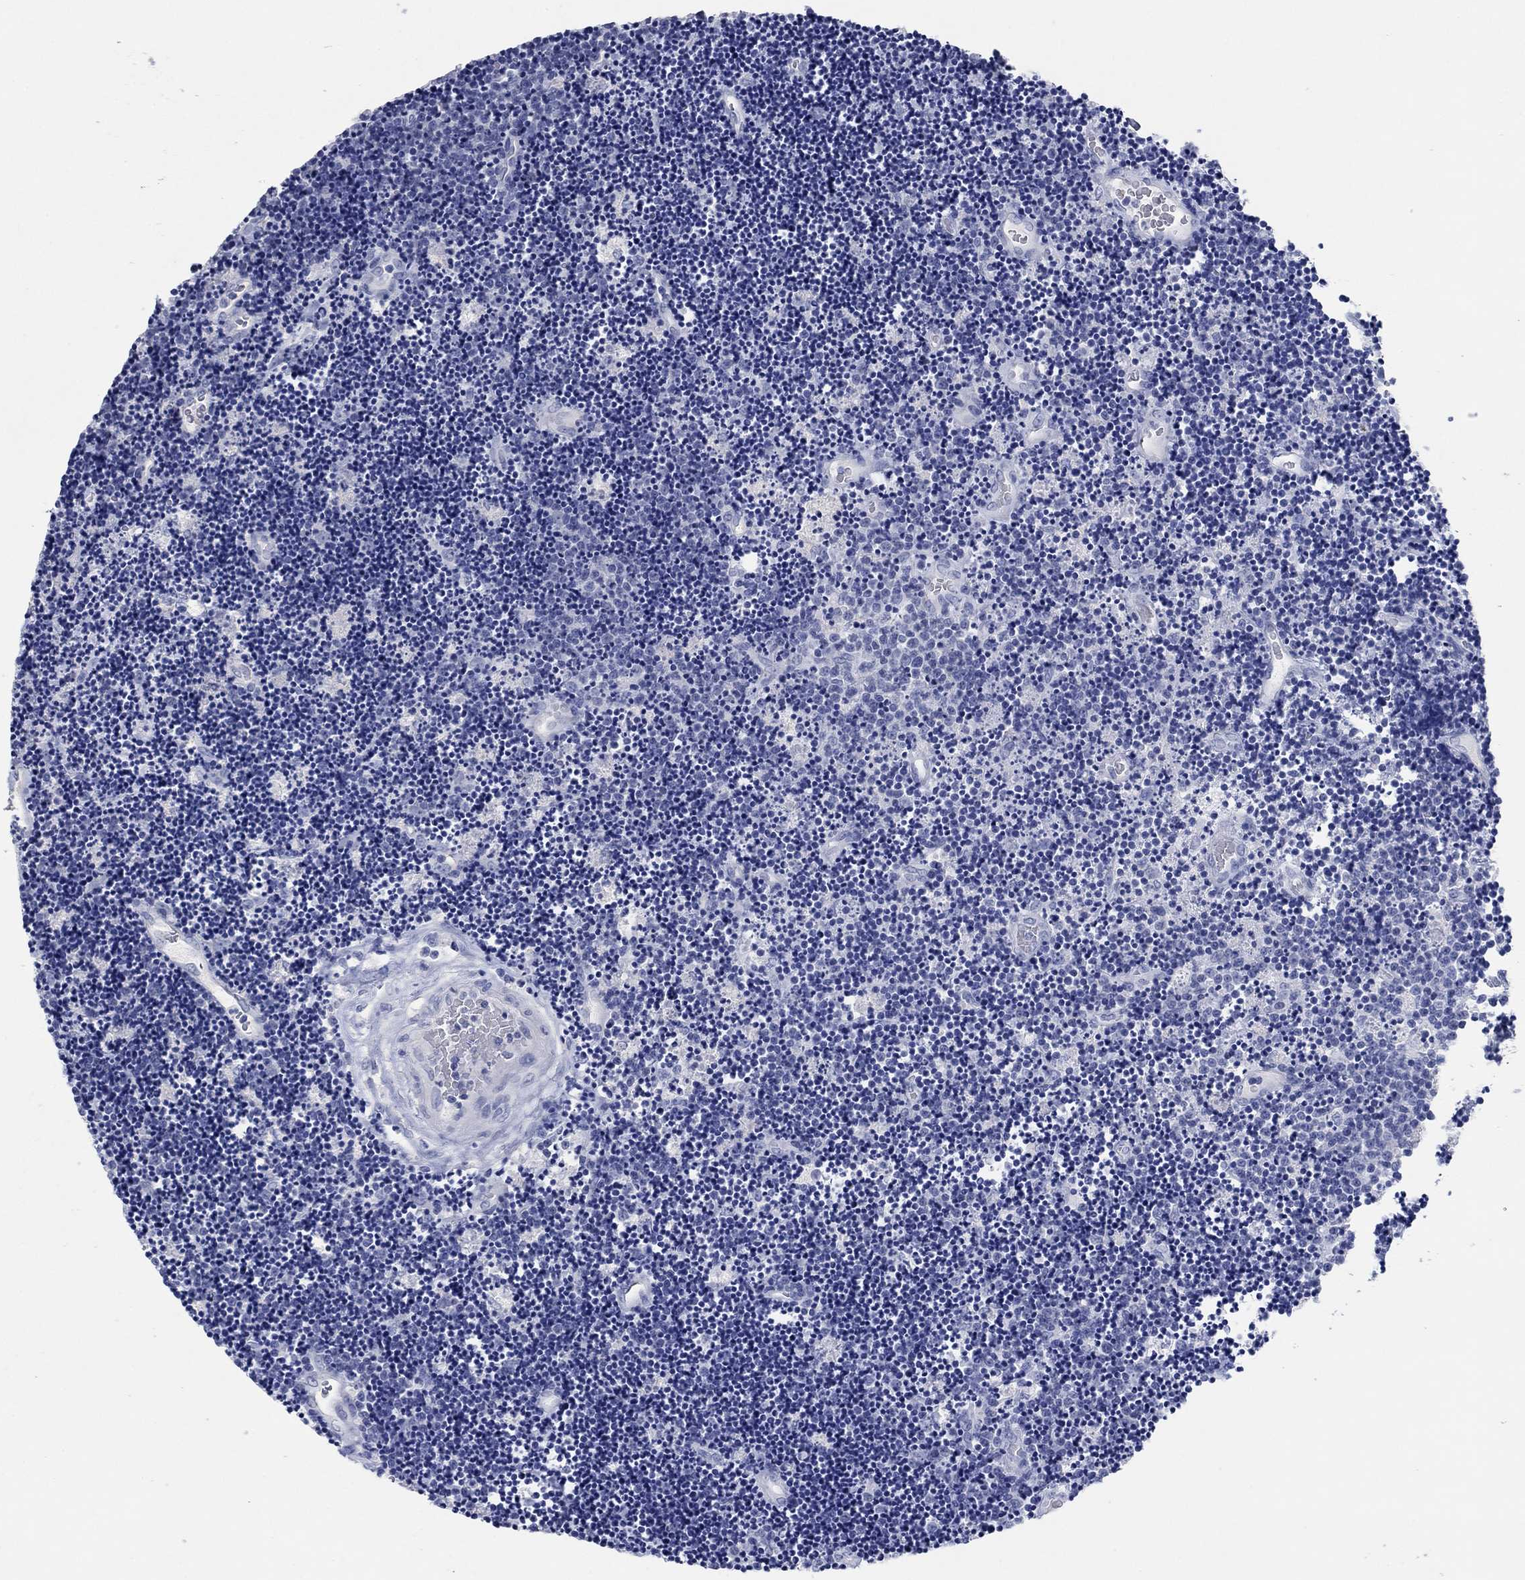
{"staining": {"intensity": "negative", "quantity": "none", "location": "none"}, "tissue": "lymphoma", "cell_type": "Tumor cells", "image_type": "cancer", "snomed": [{"axis": "morphology", "description": "Malignant lymphoma, non-Hodgkin's type, Low grade"}, {"axis": "topography", "description": "Brain"}], "caption": "IHC micrograph of neoplastic tissue: human lymphoma stained with DAB demonstrates no significant protein staining in tumor cells.", "gene": "POU5F1", "patient": {"sex": "female", "age": 66}}